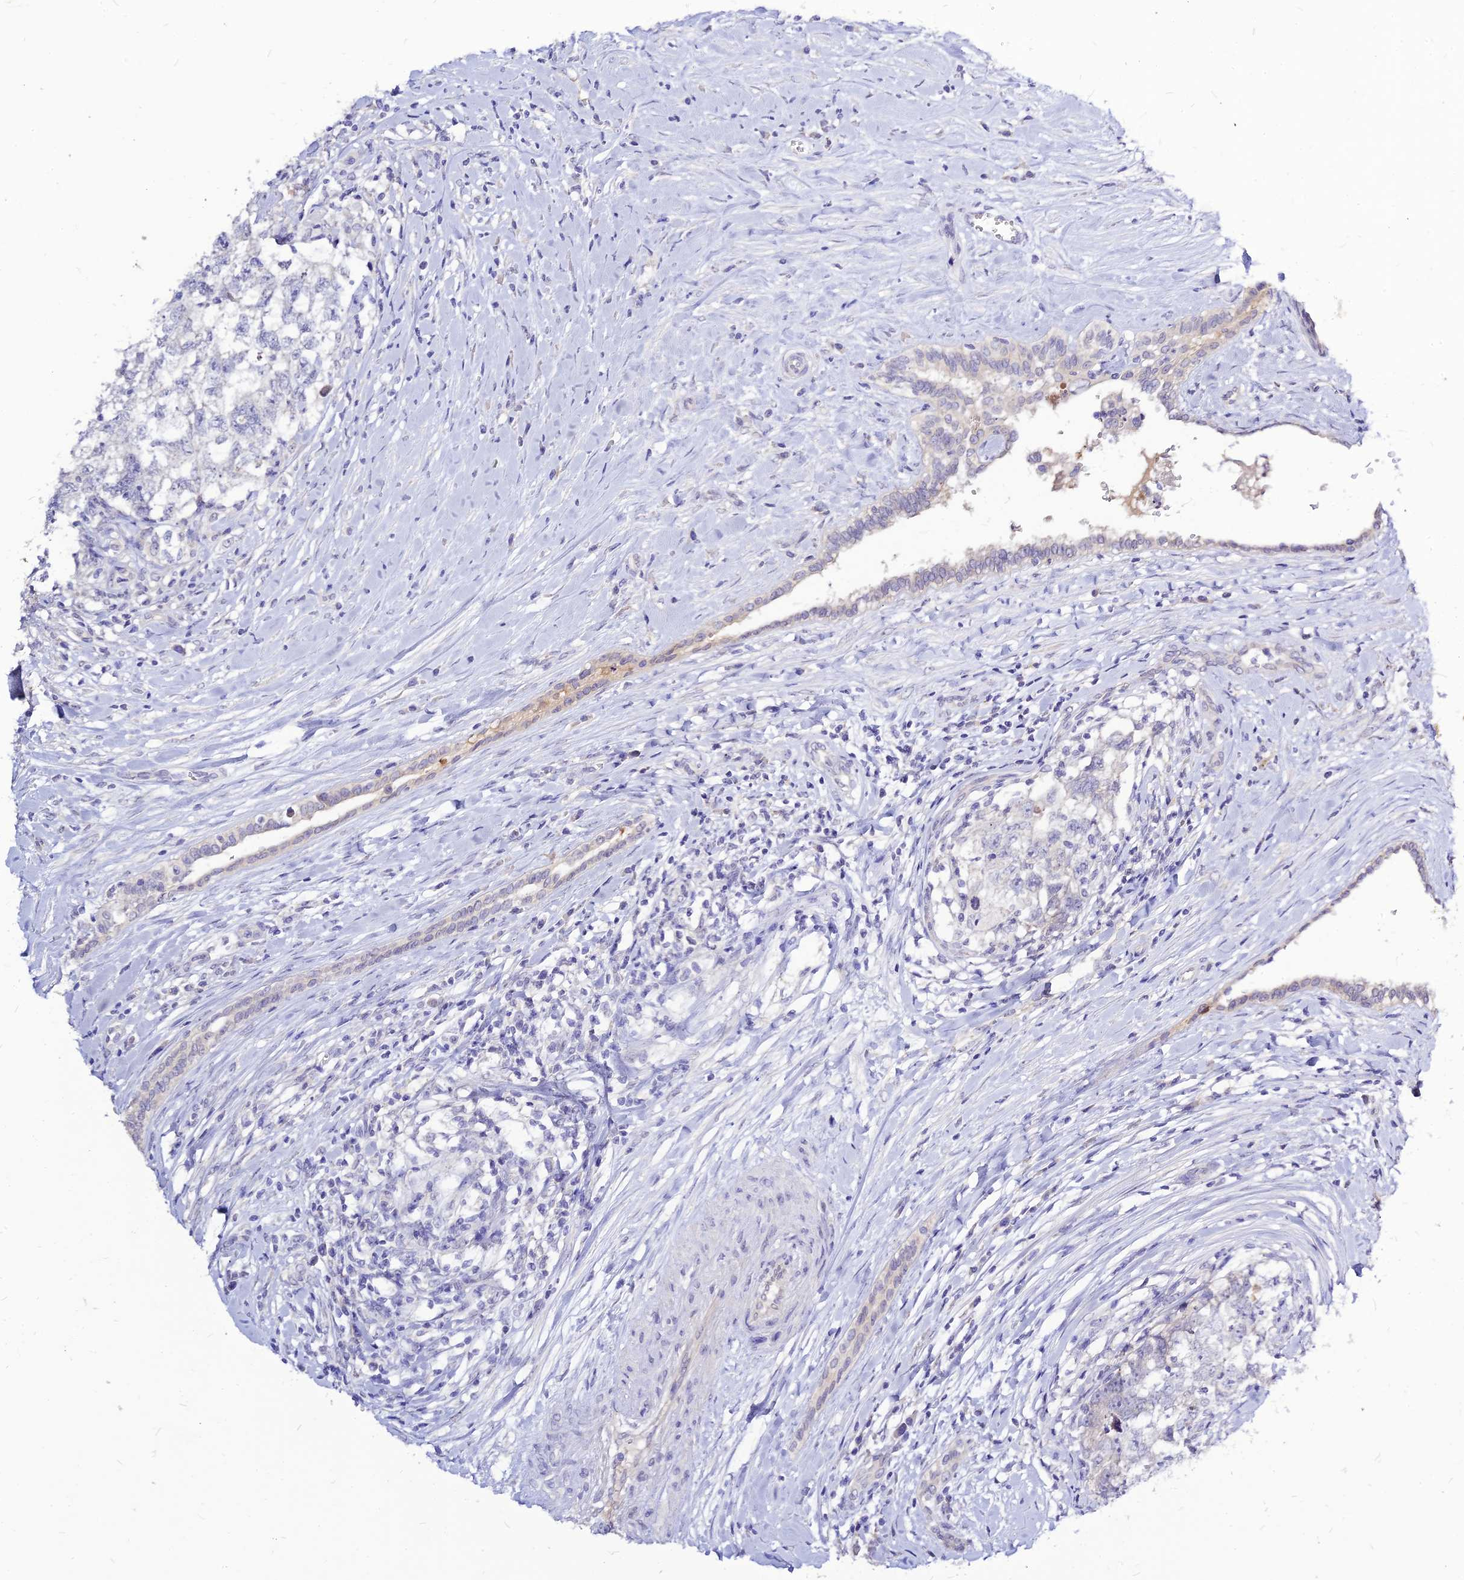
{"staining": {"intensity": "negative", "quantity": "none", "location": "none"}, "tissue": "testis cancer", "cell_type": "Tumor cells", "image_type": "cancer", "snomed": [{"axis": "morphology", "description": "Seminoma, NOS"}, {"axis": "morphology", "description": "Carcinoma, Embryonal, NOS"}, {"axis": "topography", "description": "Testis"}], "caption": "Testis cancer (embryonal carcinoma) was stained to show a protein in brown. There is no significant staining in tumor cells.", "gene": "CZIB", "patient": {"sex": "male", "age": 29}}